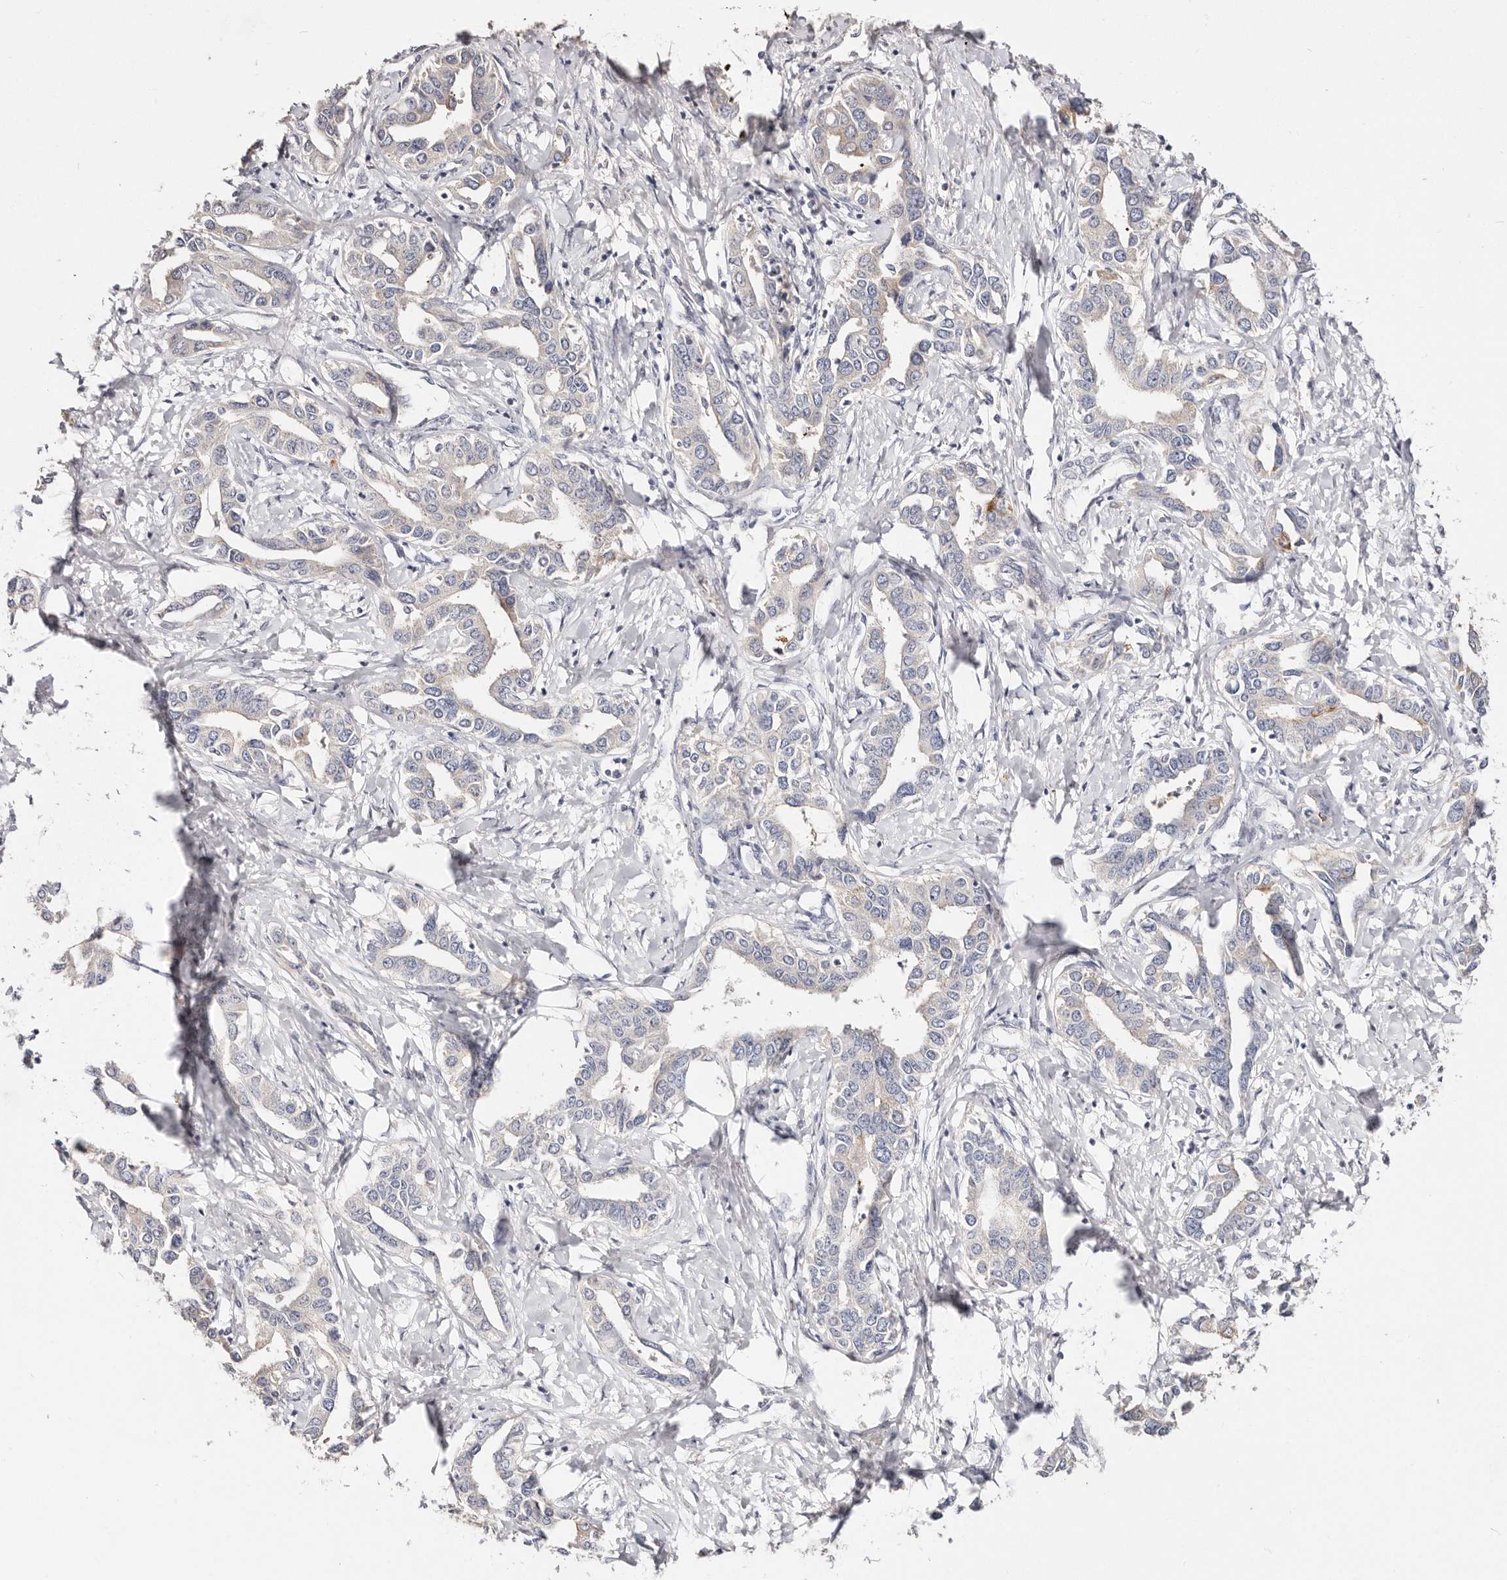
{"staining": {"intensity": "negative", "quantity": "none", "location": "none"}, "tissue": "liver cancer", "cell_type": "Tumor cells", "image_type": "cancer", "snomed": [{"axis": "morphology", "description": "Cholangiocarcinoma"}, {"axis": "topography", "description": "Liver"}], "caption": "Tumor cells show no significant expression in liver cancer (cholangiocarcinoma).", "gene": "VIPAS39", "patient": {"sex": "male", "age": 59}}